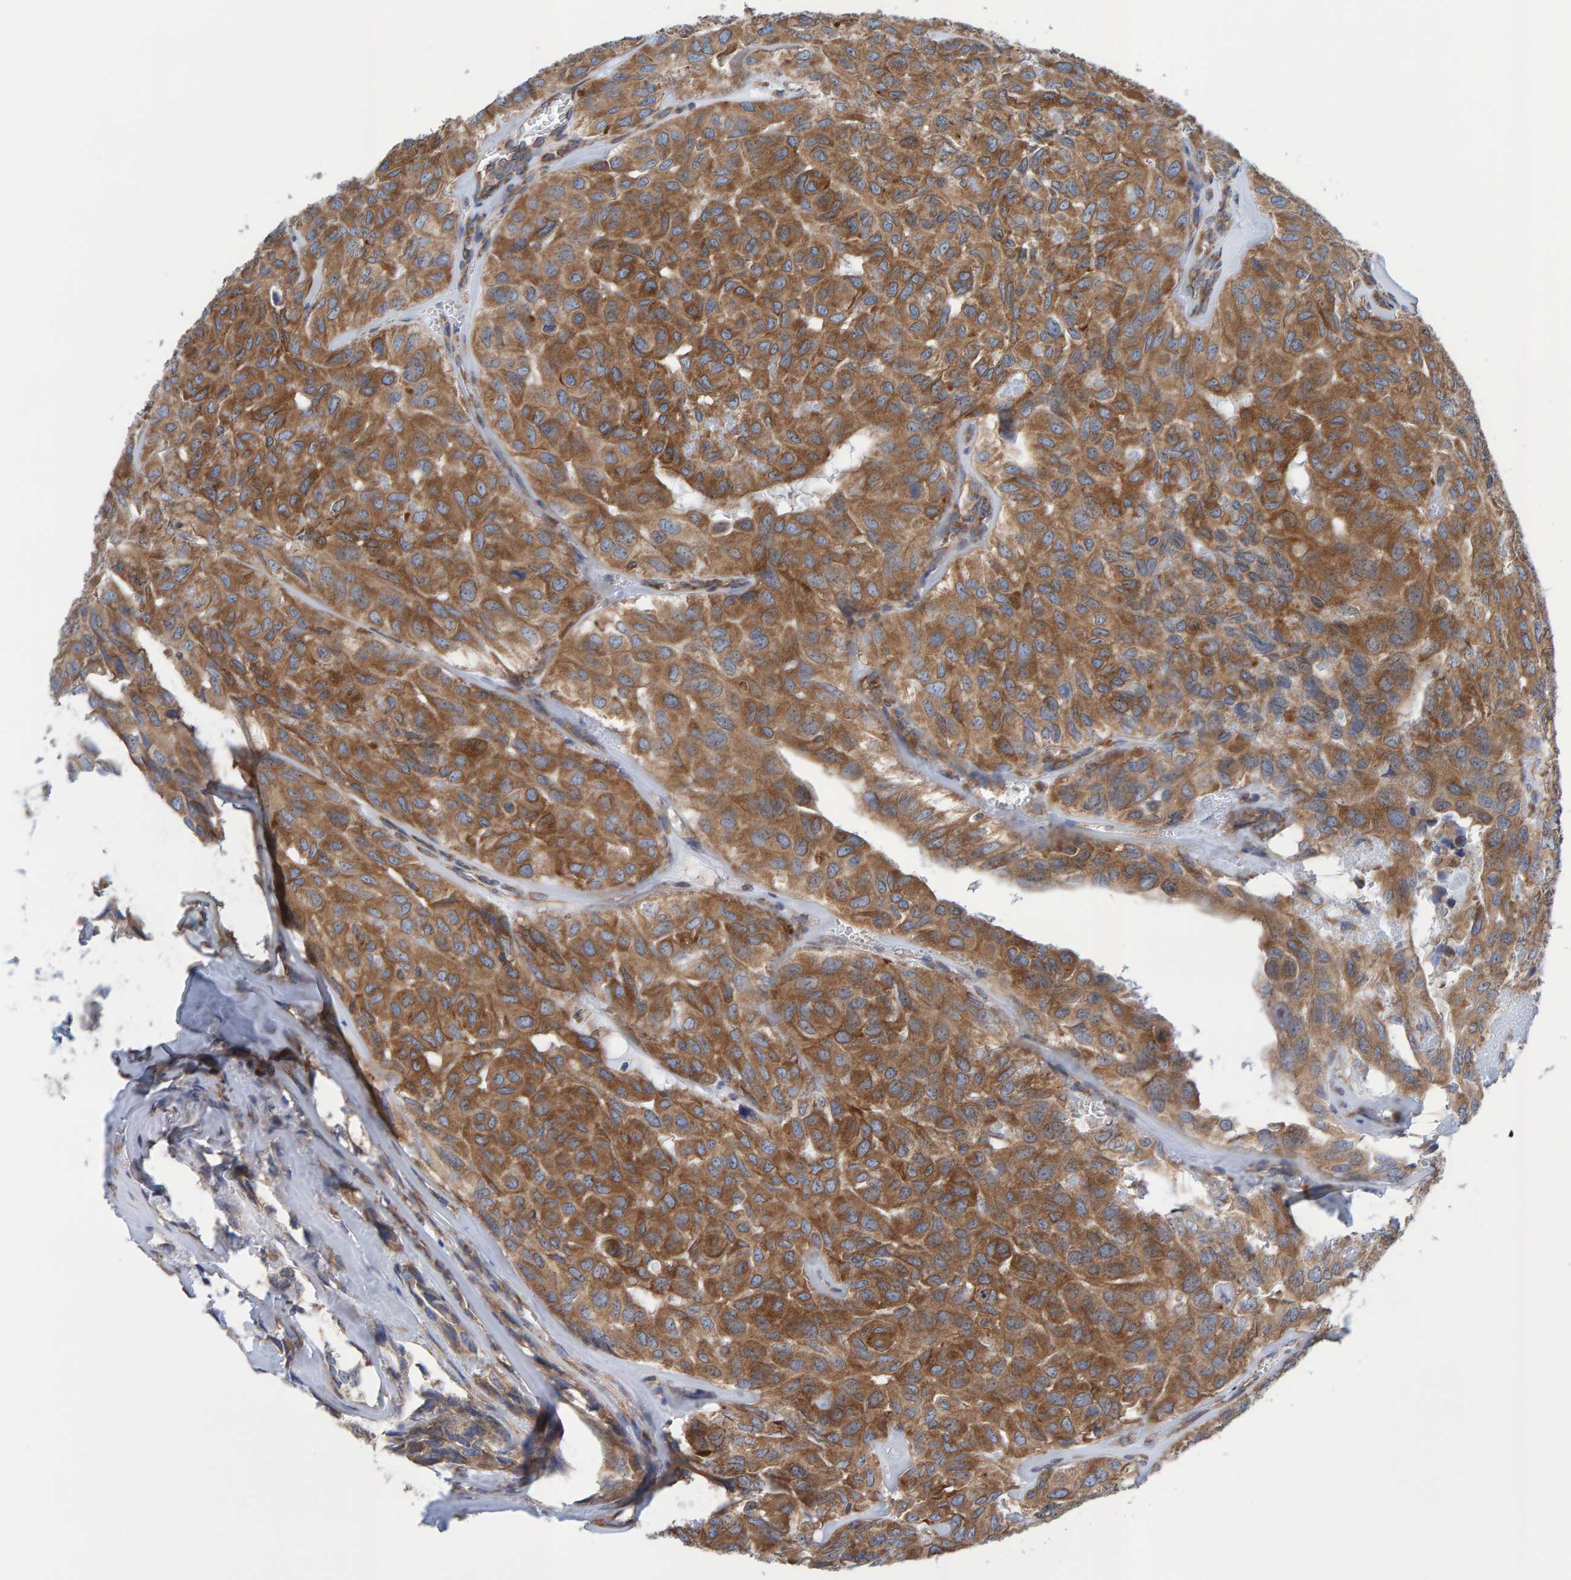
{"staining": {"intensity": "moderate", "quantity": ">75%", "location": "cytoplasmic/membranous"}, "tissue": "head and neck cancer", "cell_type": "Tumor cells", "image_type": "cancer", "snomed": [{"axis": "morphology", "description": "Adenocarcinoma, NOS"}, {"axis": "topography", "description": "Salivary gland, NOS"}, {"axis": "topography", "description": "Head-Neck"}], "caption": "Immunohistochemical staining of head and neck cancer exhibits medium levels of moderate cytoplasmic/membranous protein expression in approximately >75% of tumor cells.", "gene": "CDK5RAP3", "patient": {"sex": "female", "age": 76}}